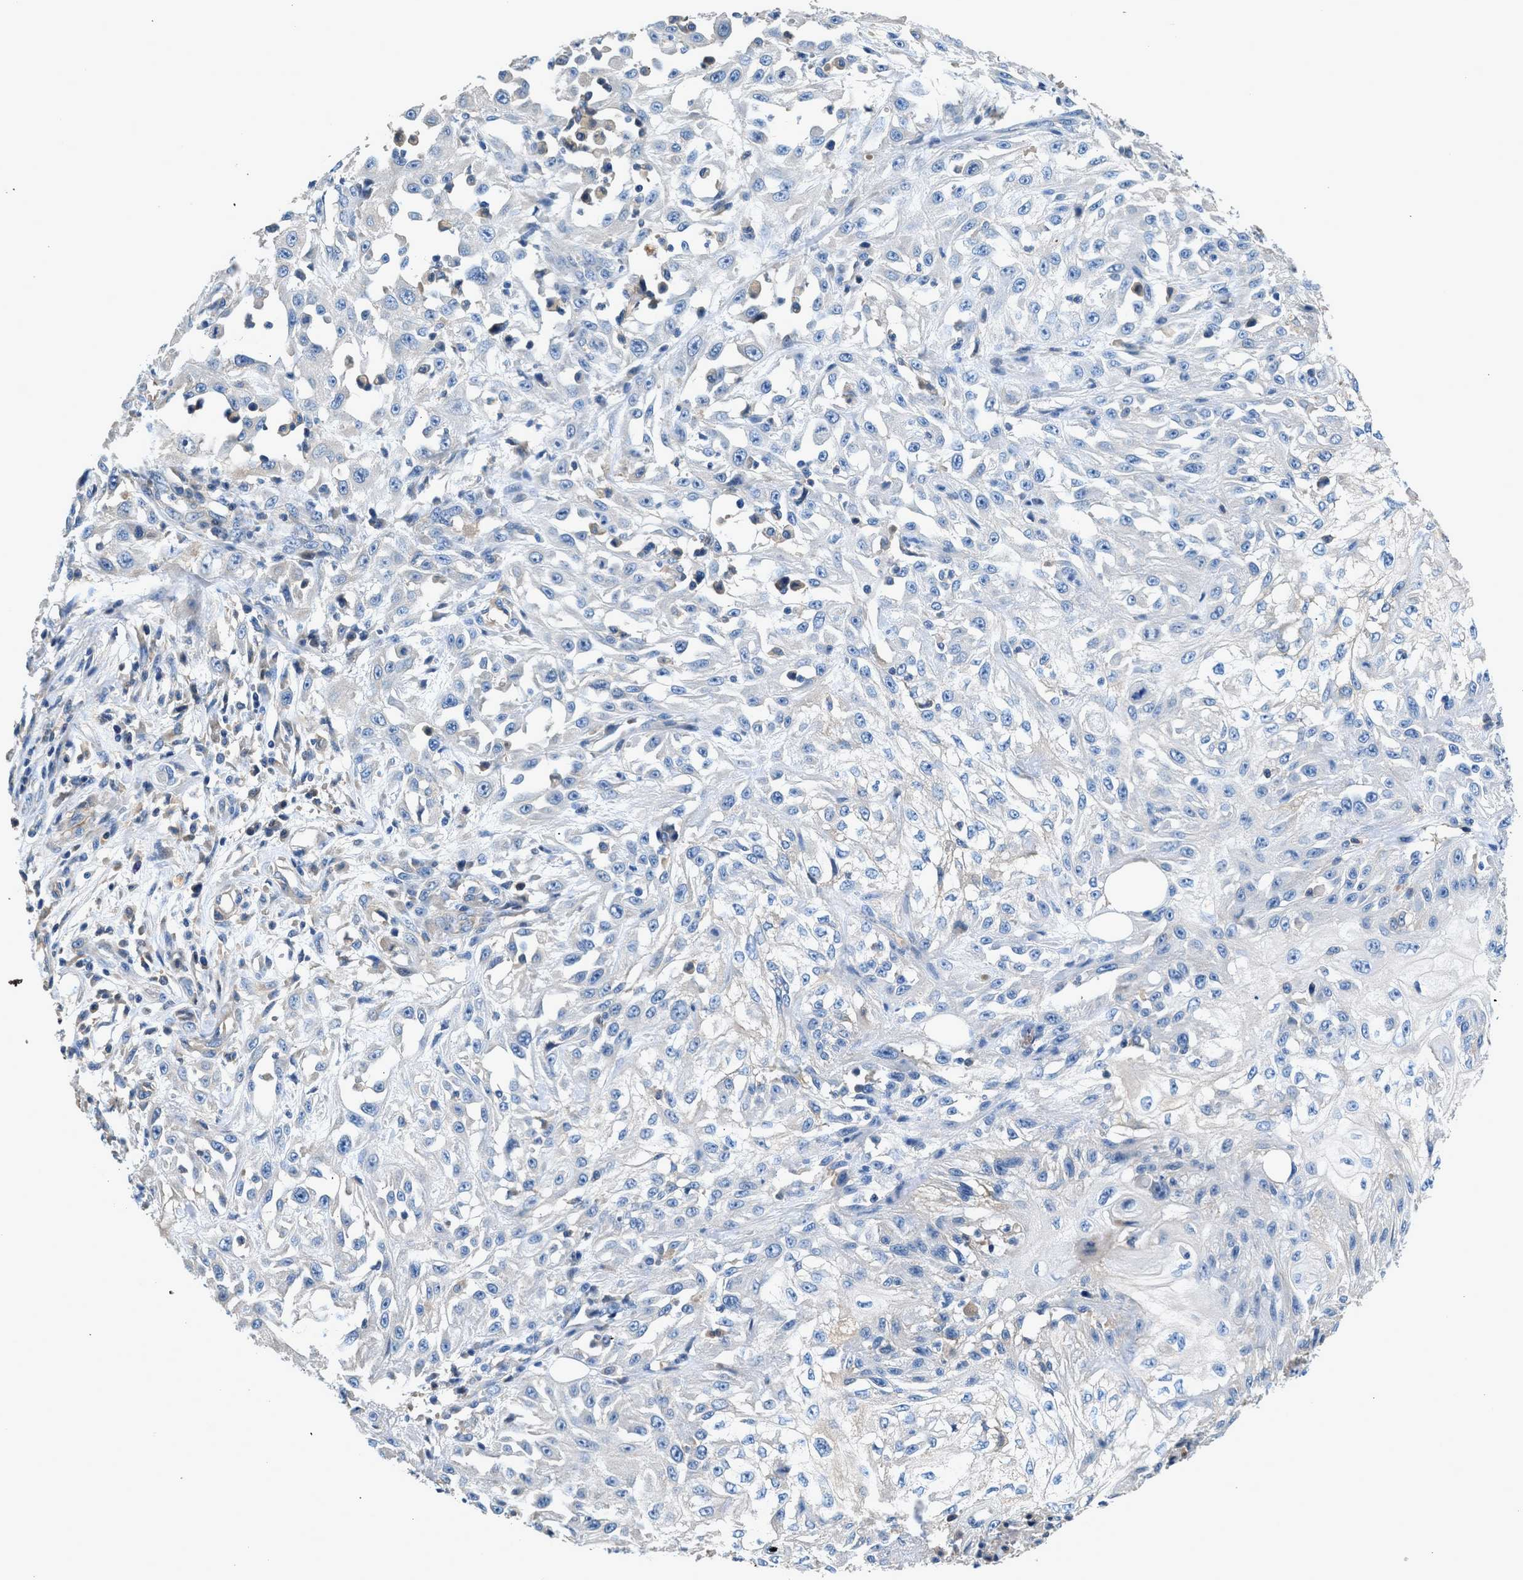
{"staining": {"intensity": "negative", "quantity": "none", "location": "none"}, "tissue": "skin cancer", "cell_type": "Tumor cells", "image_type": "cancer", "snomed": [{"axis": "morphology", "description": "Squamous cell carcinoma, NOS"}, {"axis": "morphology", "description": "Squamous cell carcinoma, metastatic, NOS"}, {"axis": "topography", "description": "Skin"}, {"axis": "topography", "description": "Lymph node"}], "caption": "This histopathology image is of skin cancer (squamous cell carcinoma) stained with IHC to label a protein in brown with the nuclei are counter-stained blue. There is no staining in tumor cells. (Immunohistochemistry, brightfield microscopy, high magnification).", "gene": "RWDD2B", "patient": {"sex": "male", "age": 75}}